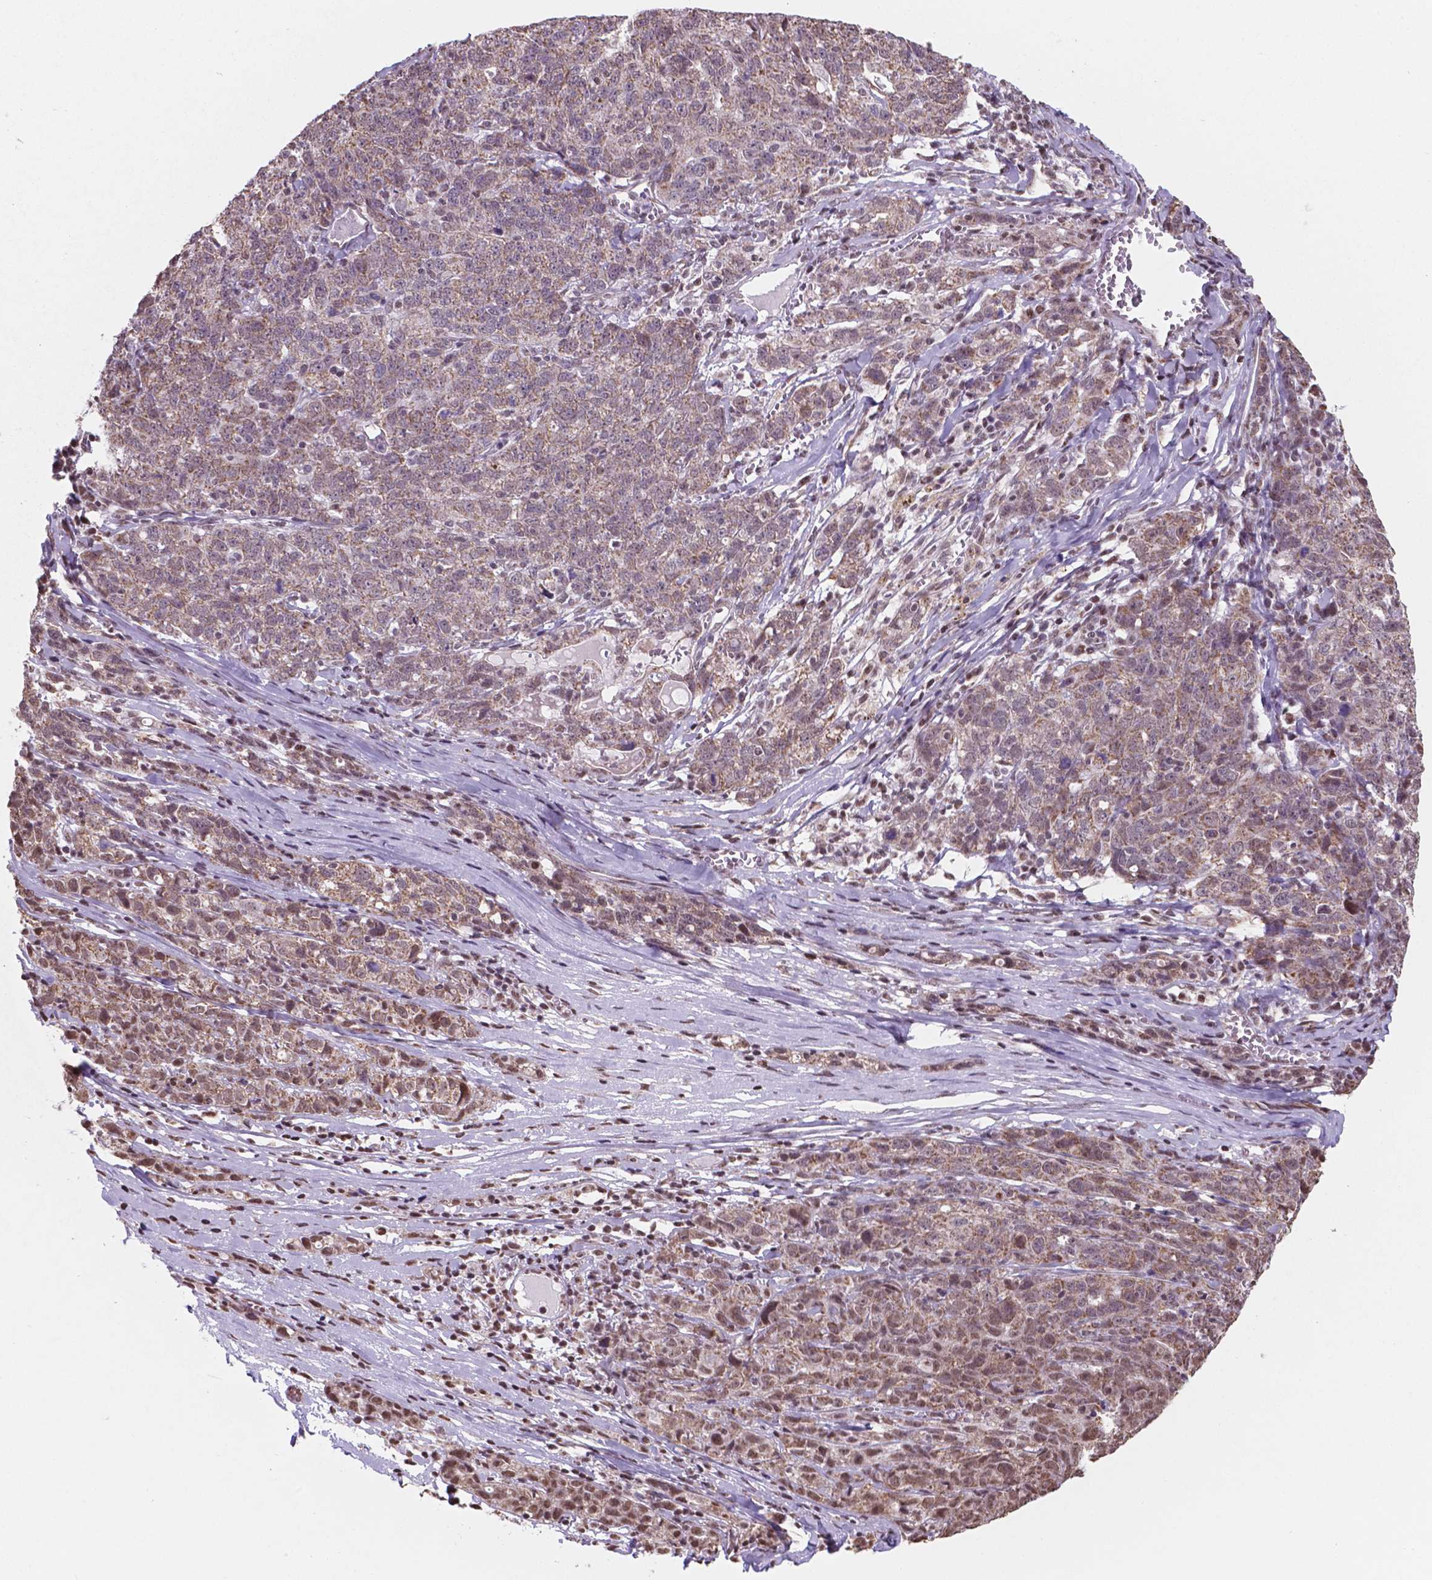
{"staining": {"intensity": "moderate", "quantity": ">75%", "location": "cytoplasmic/membranous,nuclear"}, "tissue": "ovarian cancer", "cell_type": "Tumor cells", "image_type": "cancer", "snomed": [{"axis": "morphology", "description": "Cystadenocarcinoma, serous, NOS"}, {"axis": "topography", "description": "Ovary"}], "caption": "Ovarian serous cystadenocarcinoma stained with DAB immunohistochemistry (IHC) displays medium levels of moderate cytoplasmic/membranous and nuclear expression in approximately >75% of tumor cells.", "gene": "NDUFA10", "patient": {"sex": "female", "age": 71}}